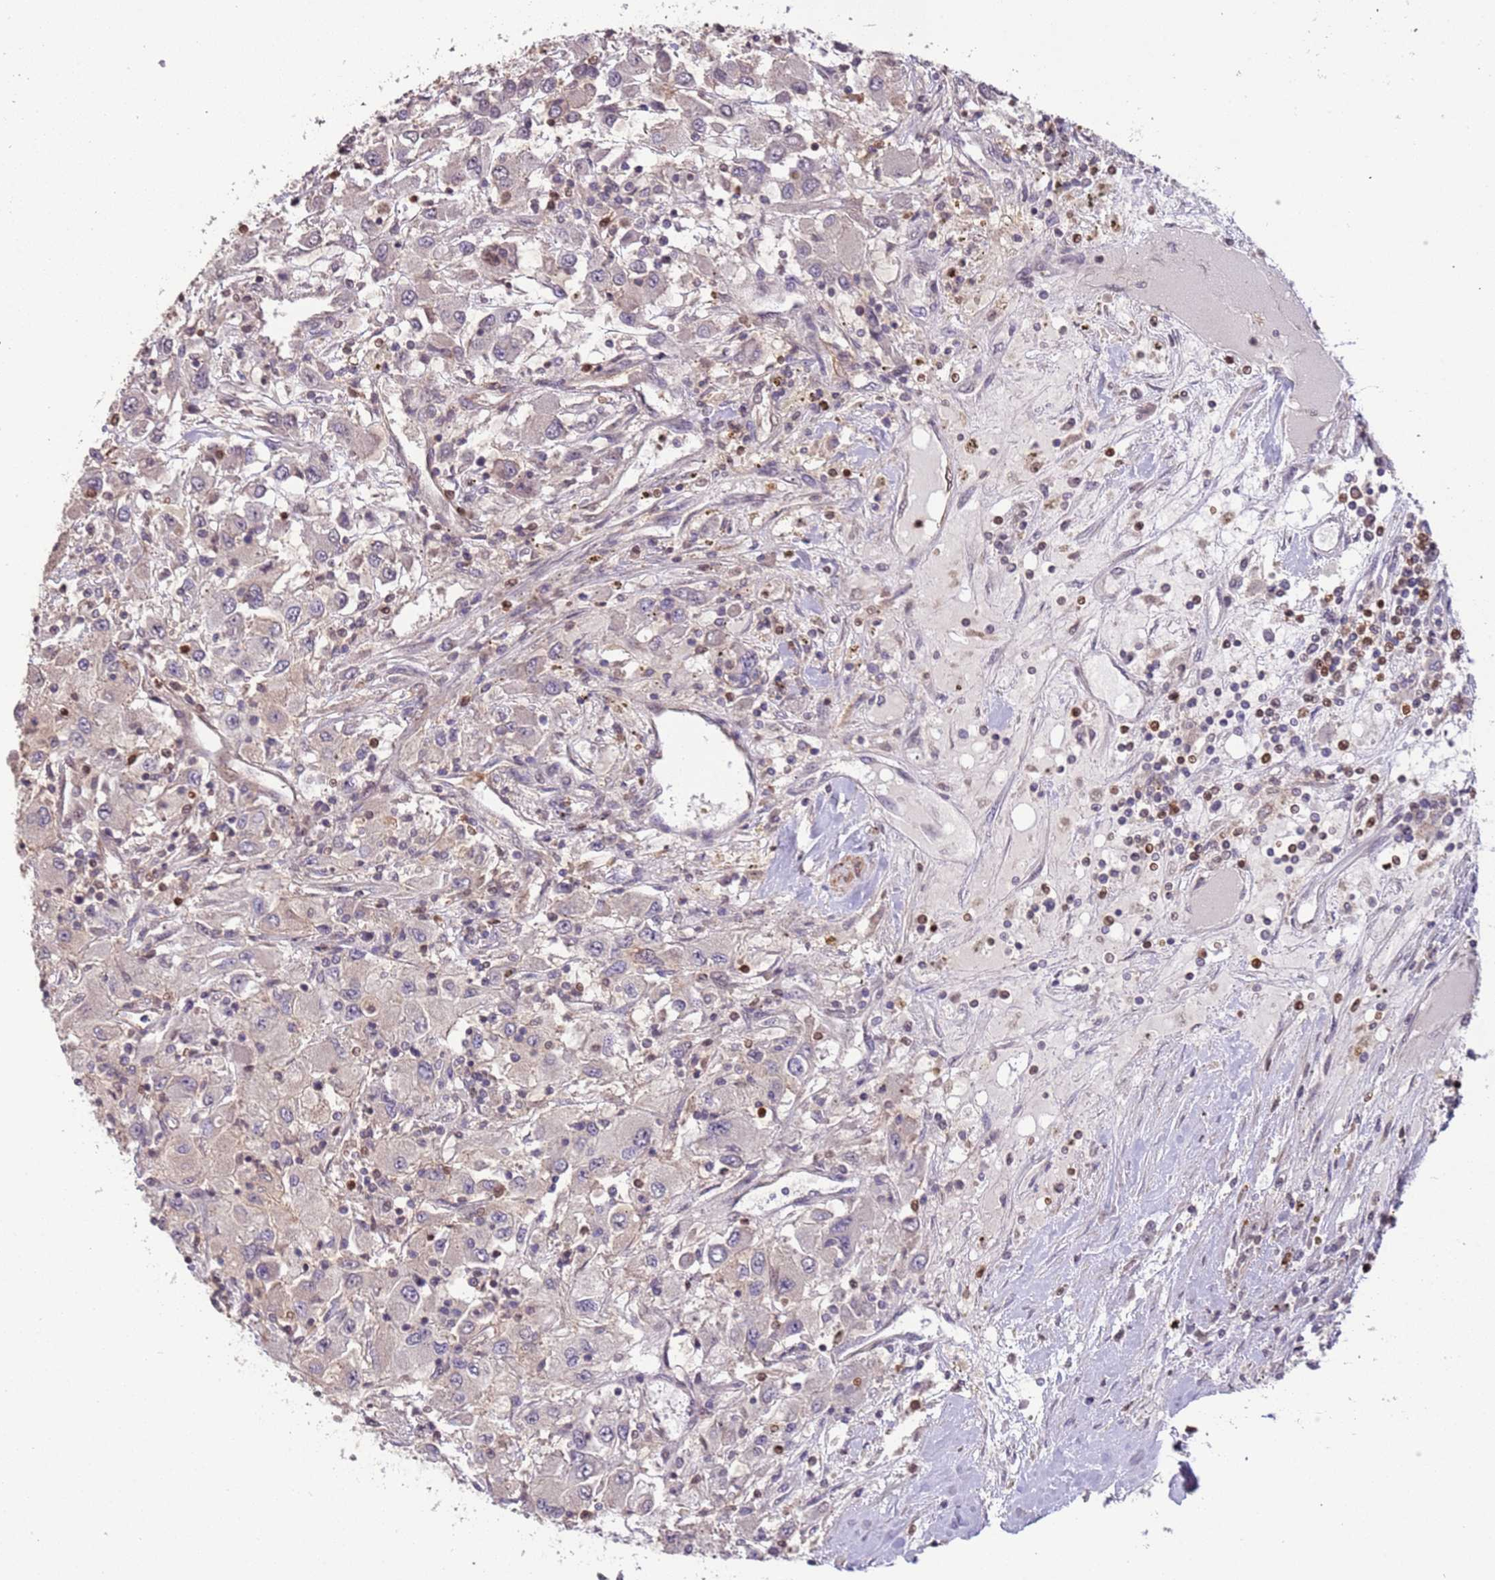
{"staining": {"intensity": "negative", "quantity": "none", "location": "none"}, "tissue": "renal cancer", "cell_type": "Tumor cells", "image_type": "cancer", "snomed": [{"axis": "morphology", "description": "Adenocarcinoma, NOS"}, {"axis": "topography", "description": "Kidney"}], "caption": "High magnification brightfield microscopy of renal adenocarcinoma stained with DAB (3,3'-diaminobenzidine) (brown) and counterstained with hematoxylin (blue): tumor cells show no significant positivity.", "gene": "SLC16A4", "patient": {"sex": "female", "age": 67}}